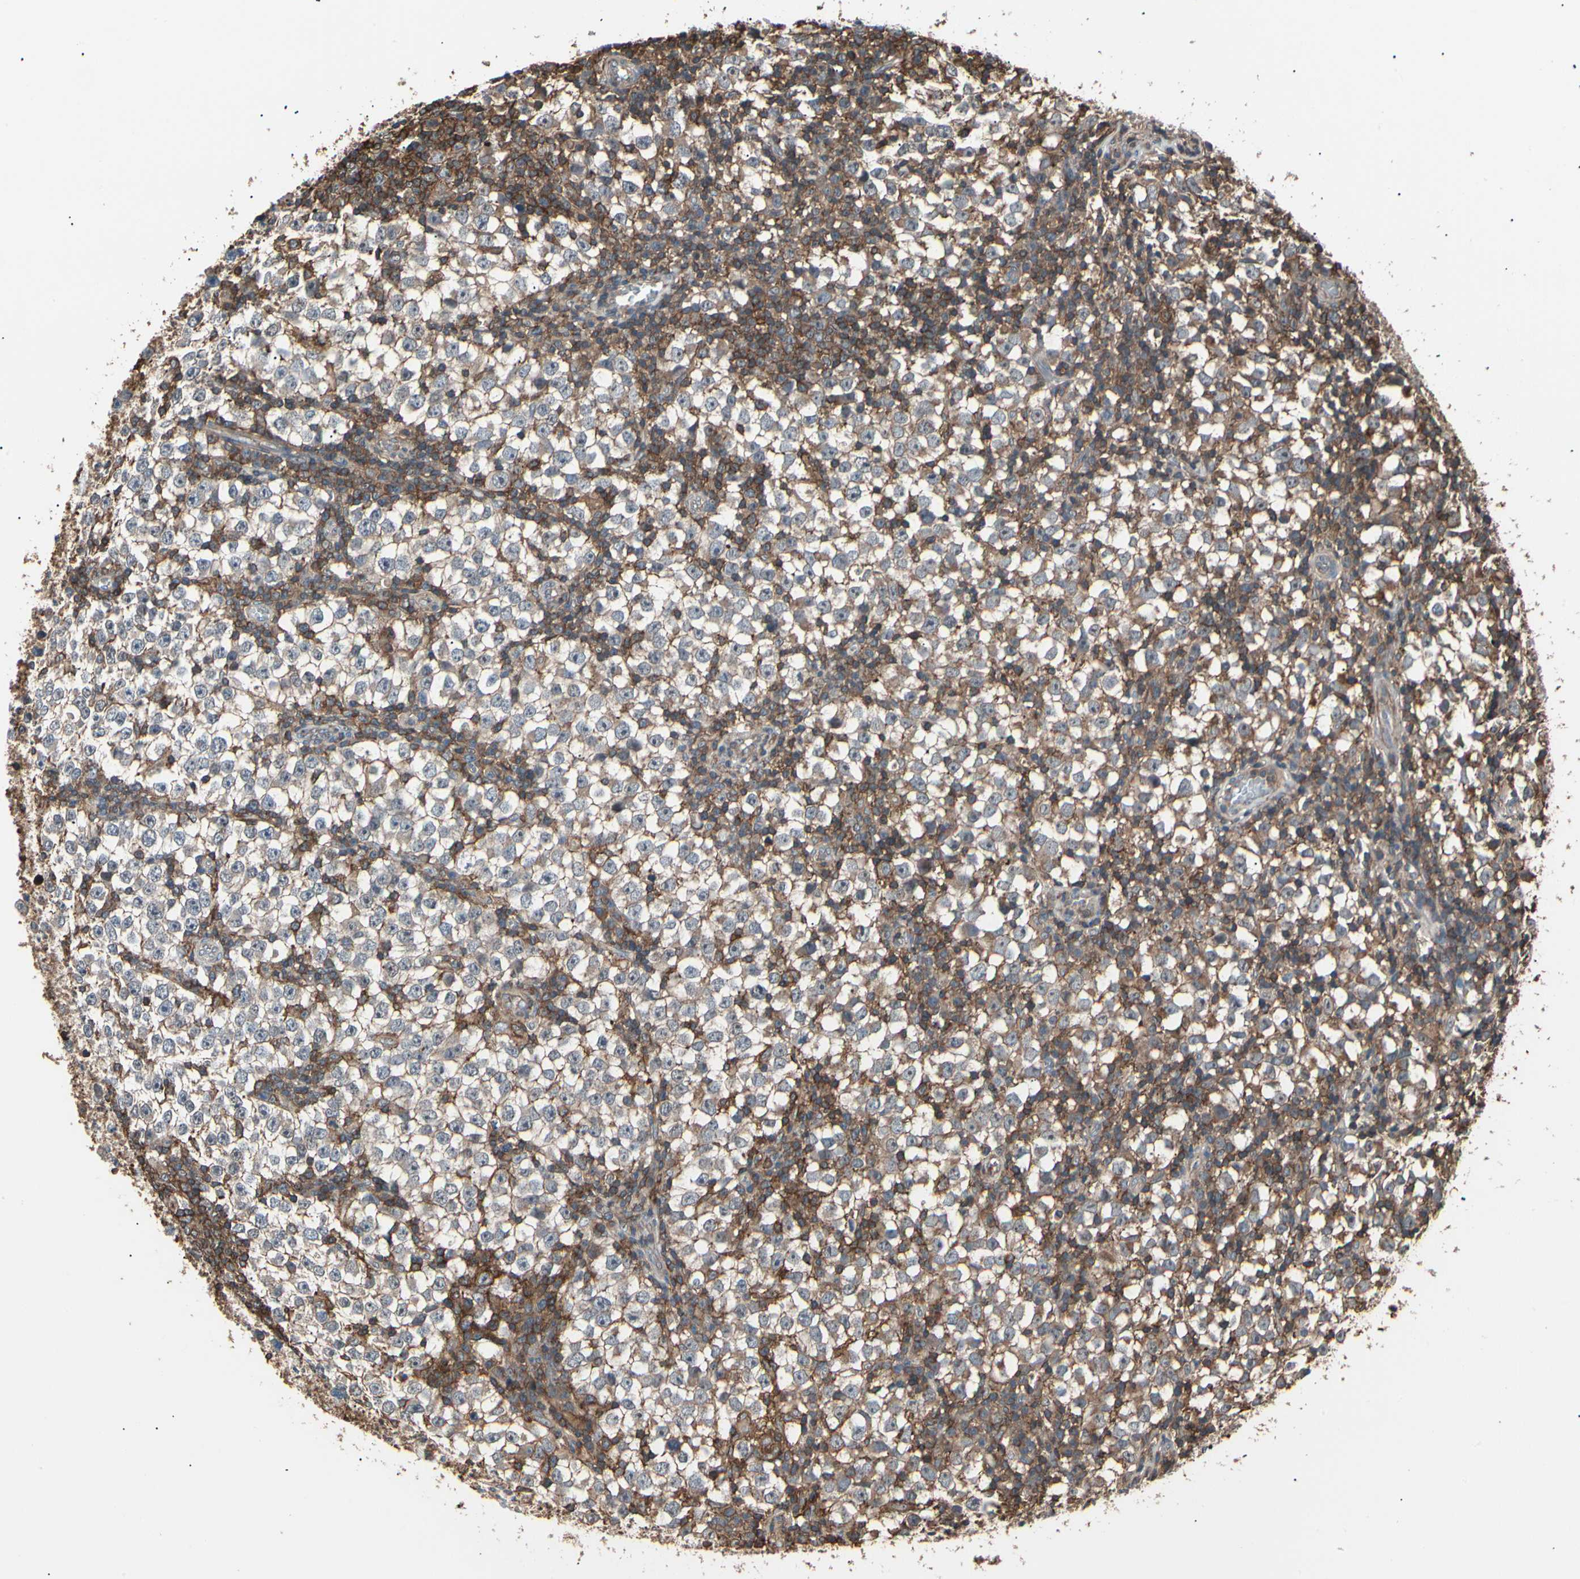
{"staining": {"intensity": "negative", "quantity": "none", "location": "none"}, "tissue": "testis cancer", "cell_type": "Tumor cells", "image_type": "cancer", "snomed": [{"axis": "morphology", "description": "Seminoma, NOS"}, {"axis": "topography", "description": "Testis"}], "caption": "A photomicrograph of human seminoma (testis) is negative for staining in tumor cells. (DAB IHC with hematoxylin counter stain).", "gene": "MAPK13", "patient": {"sex": "male", "age": 65}}